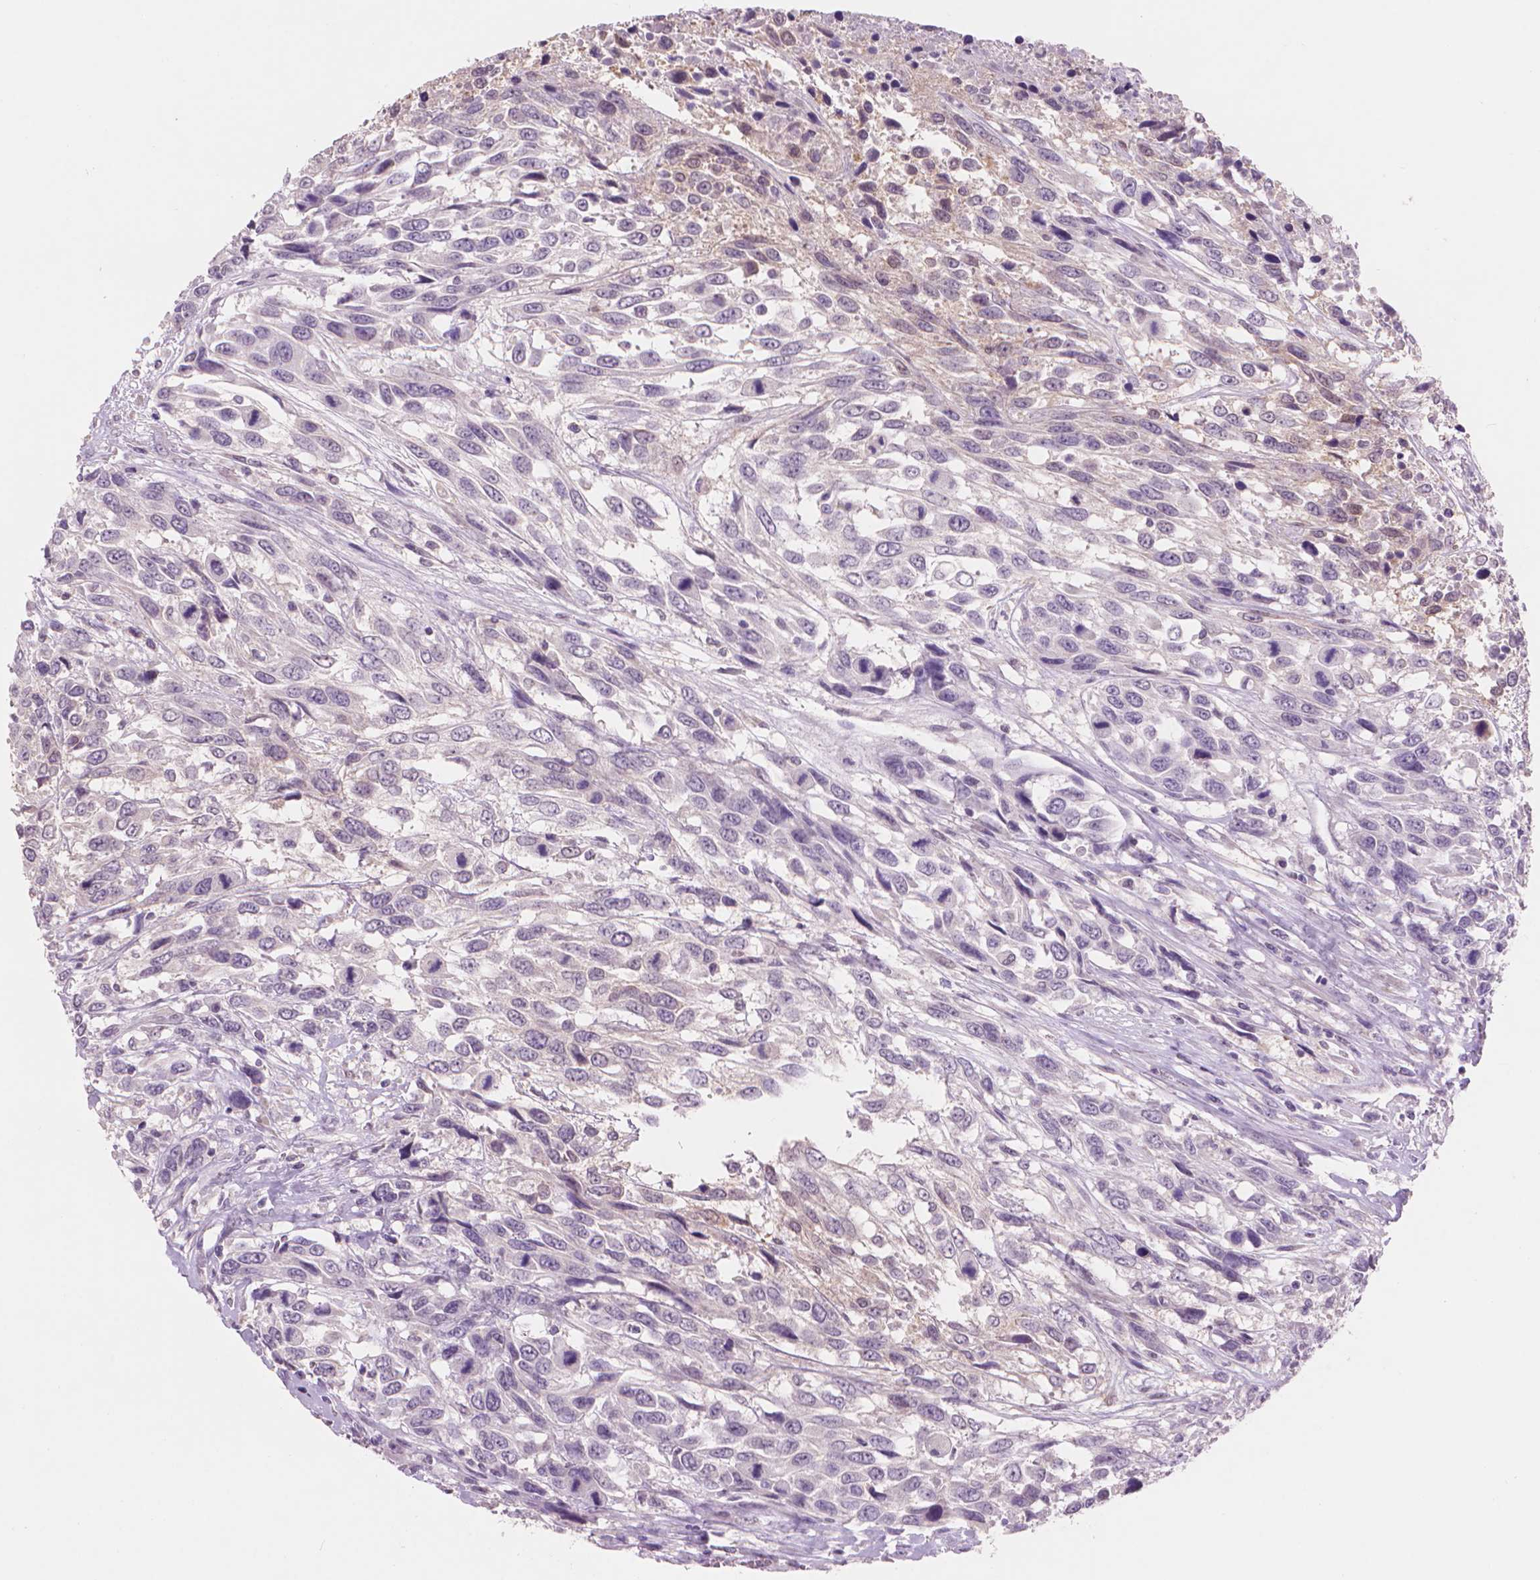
{"staining": {"intensity": "negative", "quantity": "none", "location": "none"}, "tissue": "urothelial cancer", "cell_type": "Tumor cells", "image_type": "cancer", "snomed": [{"axis": "morphology", "description": "Urothelial carcinoma, High grade"}, {"axis": "topography", "description": "Urinary bladder"}], "caption": "Human urothelial cancer stained for a protein using immunohistochemistry reveals no staining in tumor cells.", "gene": "ENO2", "patient": {"sex": "female", "age": 70}}